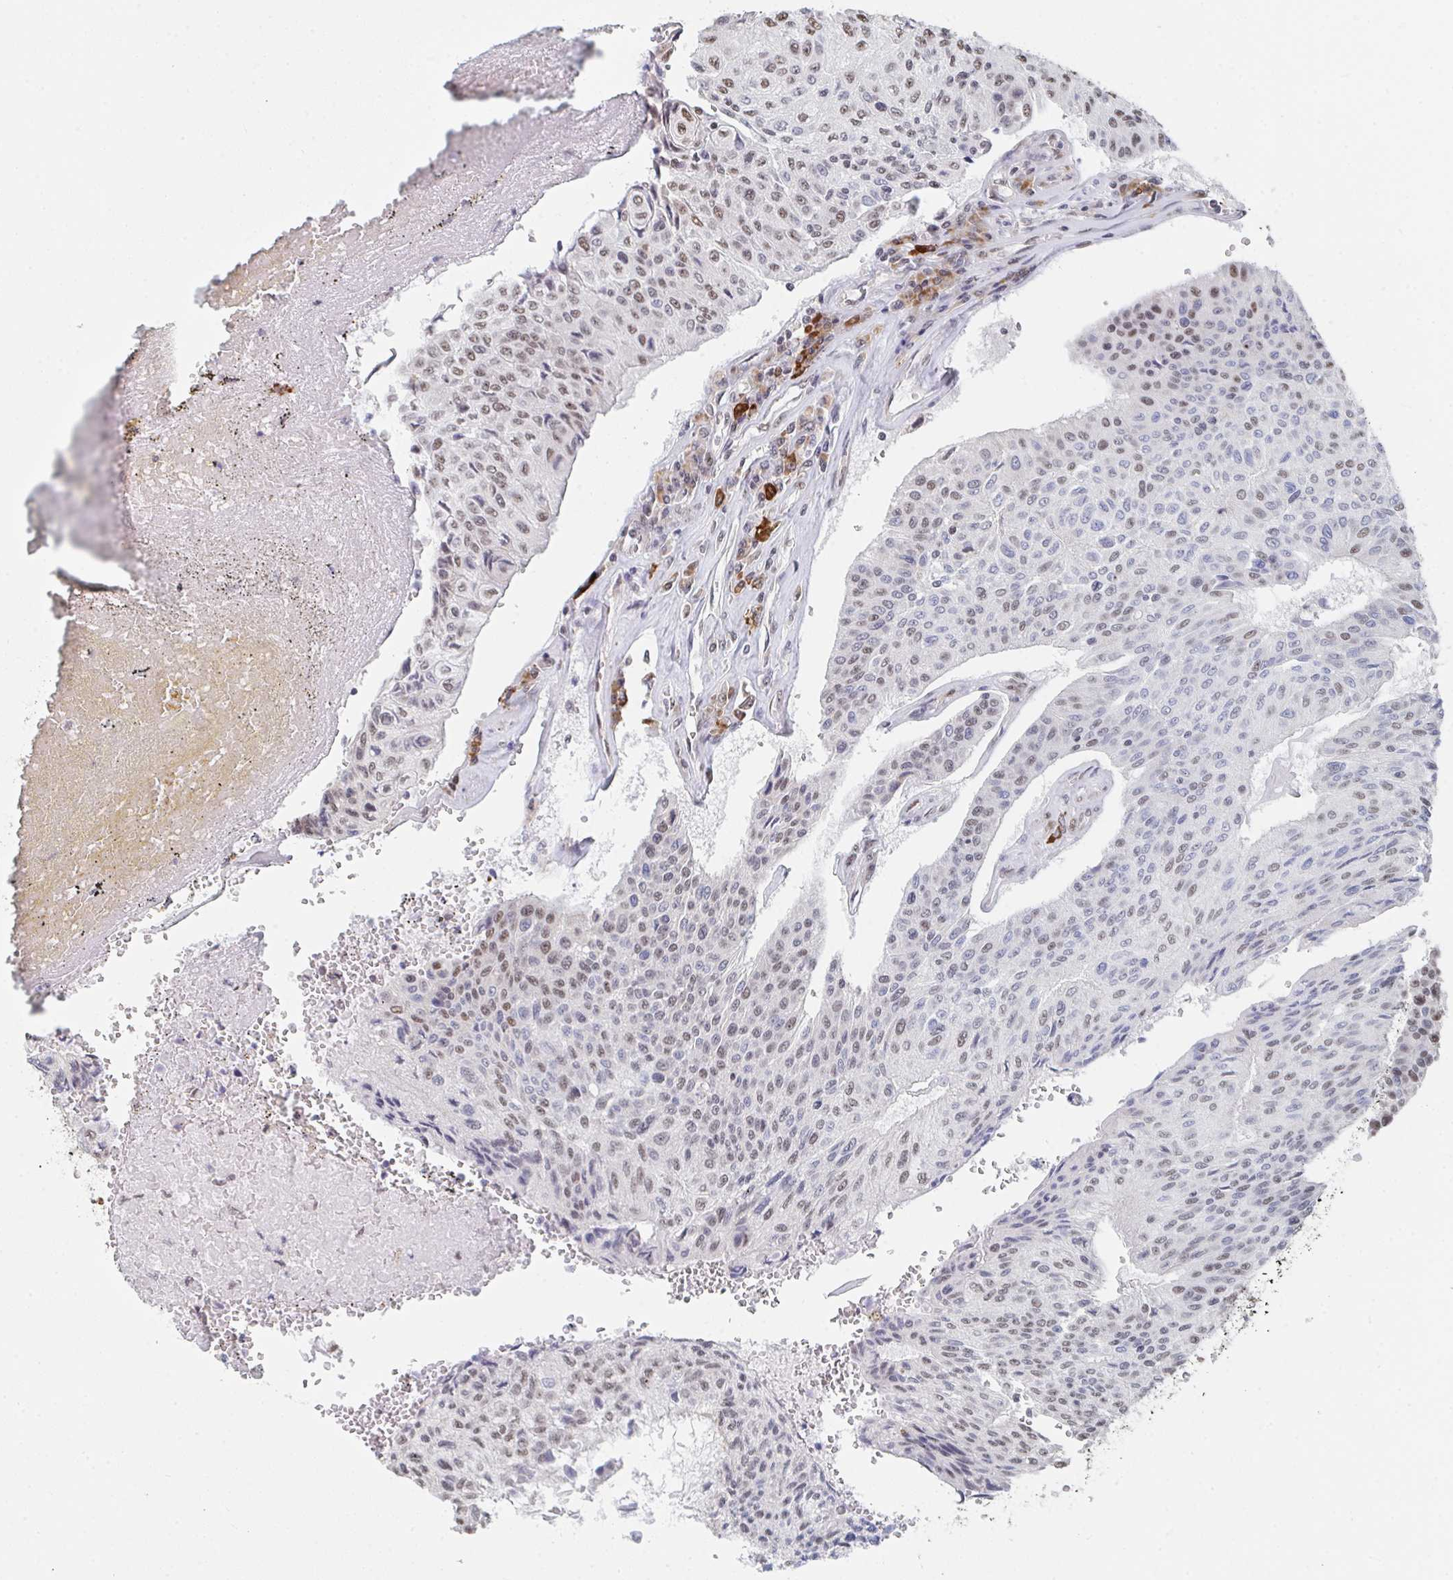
{"staining": {"intensity": "moderate", "quantity": "25%-75%", "location": "nuclear"}, "tissue": "urothelial cancer", "cell_type": "Tumor cells", "image_type": "cancer", "snomed": [{"axis": "morphology", "description": "Urothelial carcinoma, High grade"}, {"axis": "topography", "description": "Urinary bladder"}], "caption": "An image of human urothelial carcinoma (high-grade) stained for a protein shows moderate nuclear brown staining in tumor cells.", "gene": "MBNL1", "patient": {"sex": "male", "age": 66}}